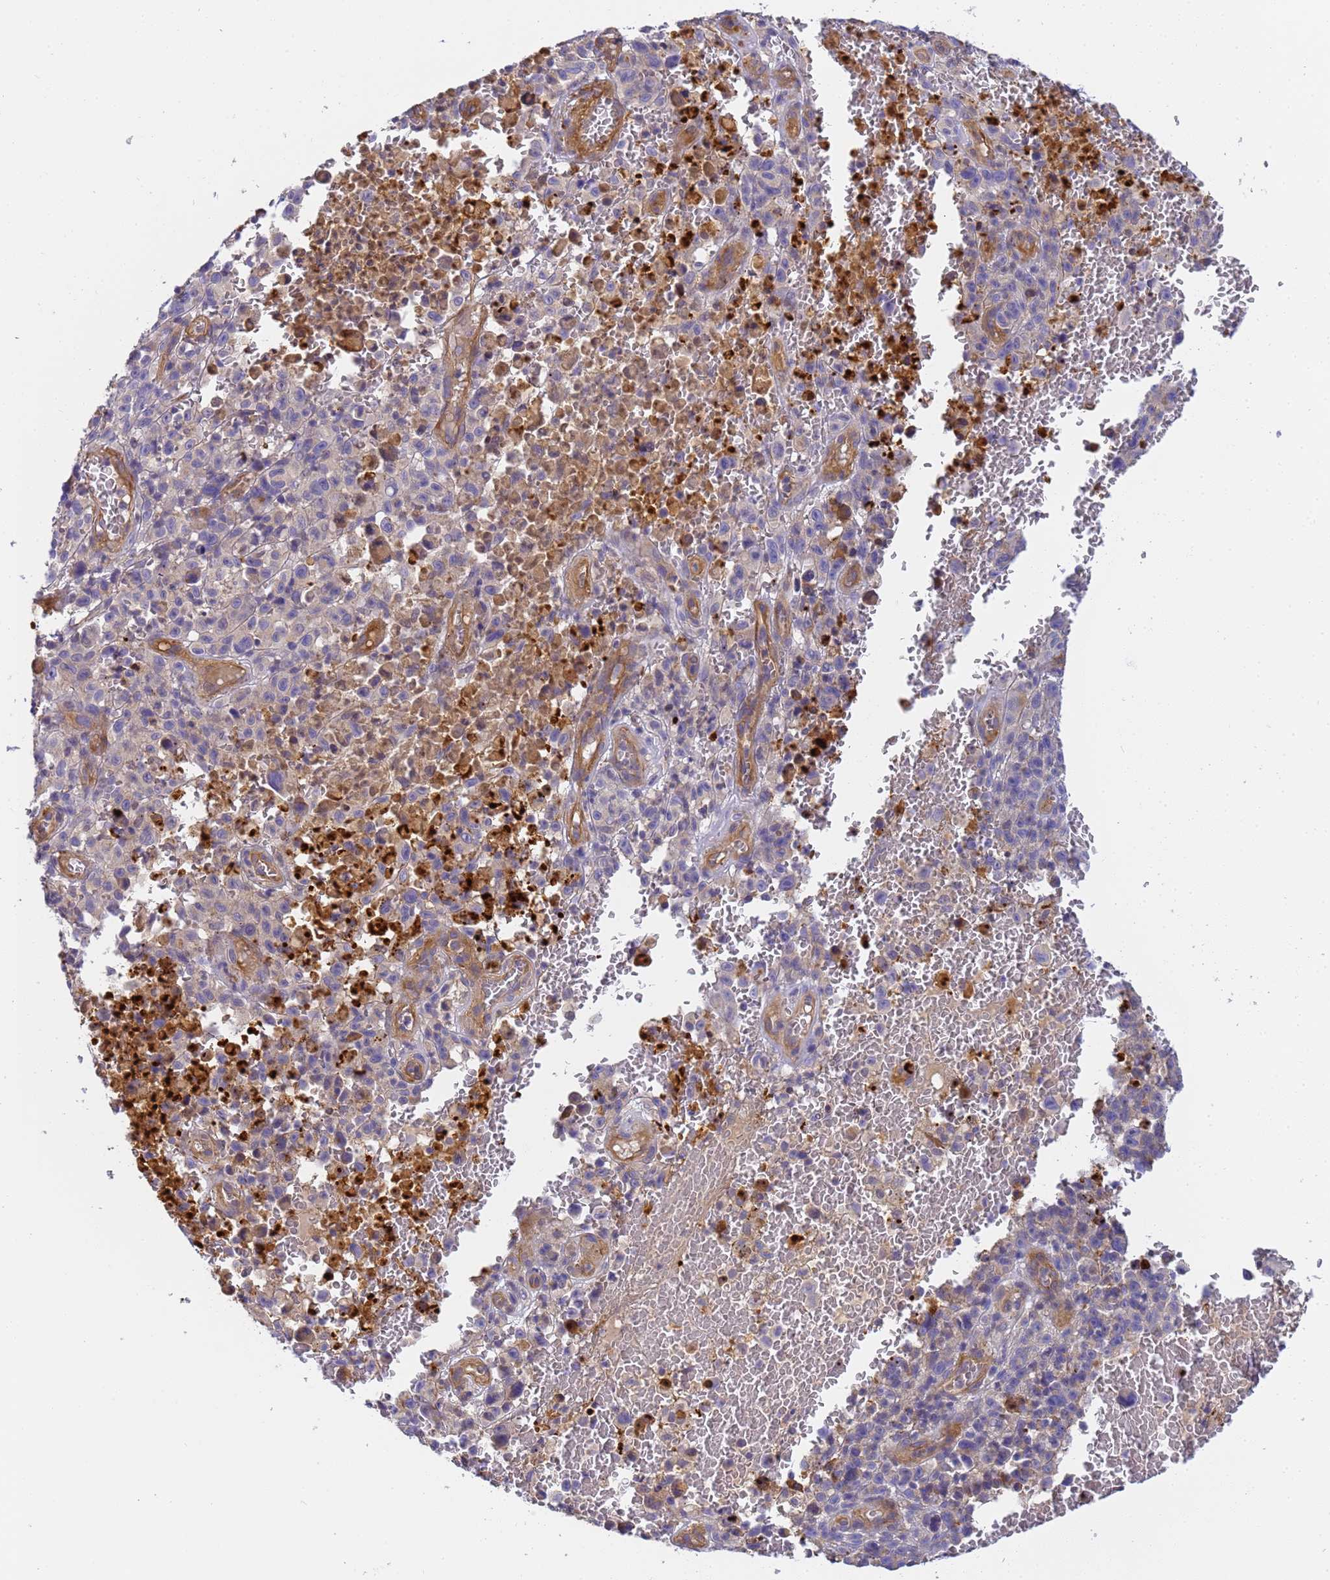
{"staining": {"intensity": "negative", "quantity": "none", "location": "none"}, "tissue": "melanoma", "cell_type": "Tumor cells", "image_type": "cancer", "snomed": [{"axis": "morphology", "description": "Malignant melanoma, NOS"}, {"axis": "topography", "description": "Skin"}], "caption": "Micrograph shows no significant protein expression in tumor cells of melanoma.", "gene": "MYL12A", "patient": {"sex": "female", "age": 82}}